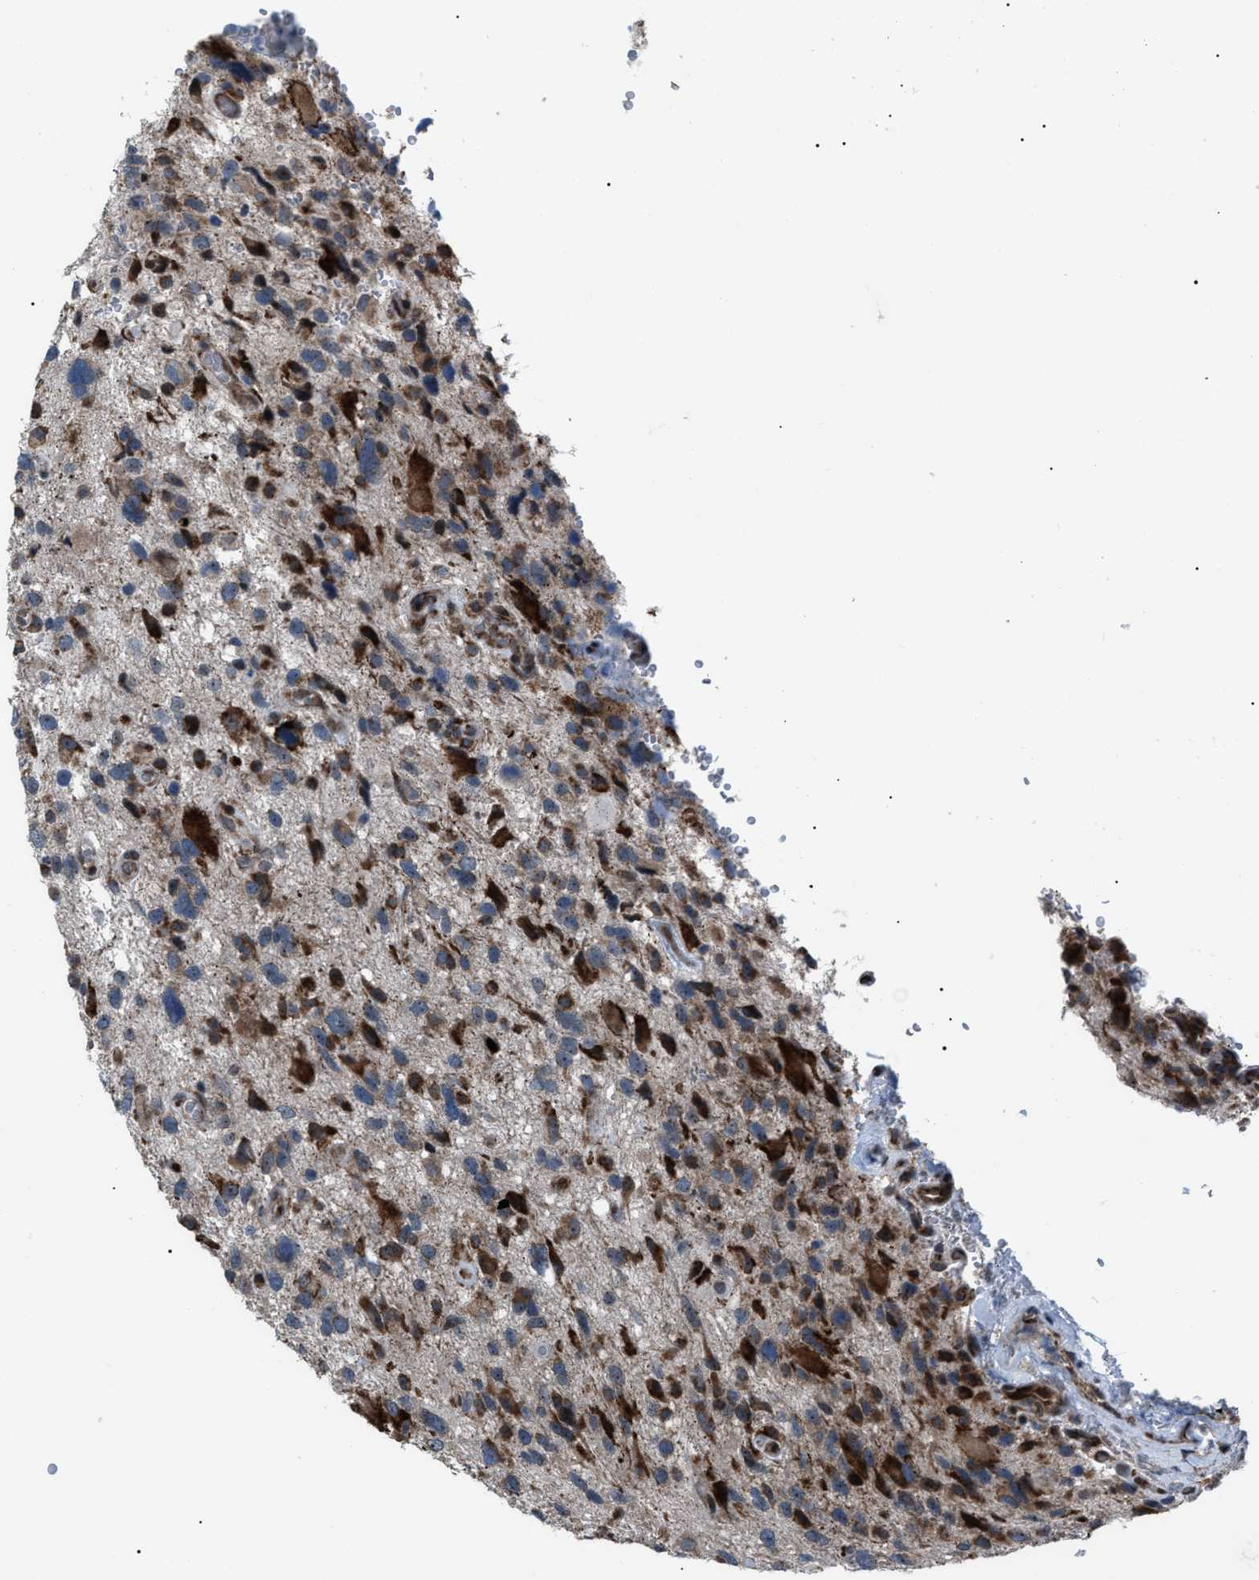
{"staining": {"intensity": "moderate", "quantity": ">75%", "location": "cytoplasmic/membranous"}, "tissue": "glioma", "cell_type": "Tumor cells", "image_type": "cancer", "snomed": [{"axis": "morphology", "description": "Glioma, malignant, High grade"}, {"axis": "topography", "description": "Brain"}], "caption": "Tumor cells reveal moderate cytoplasmic/membranous expression in approximately >75% of cells in glioma.", "gene": "AGO2", "patient": {"sex": "male", "age": 33}}